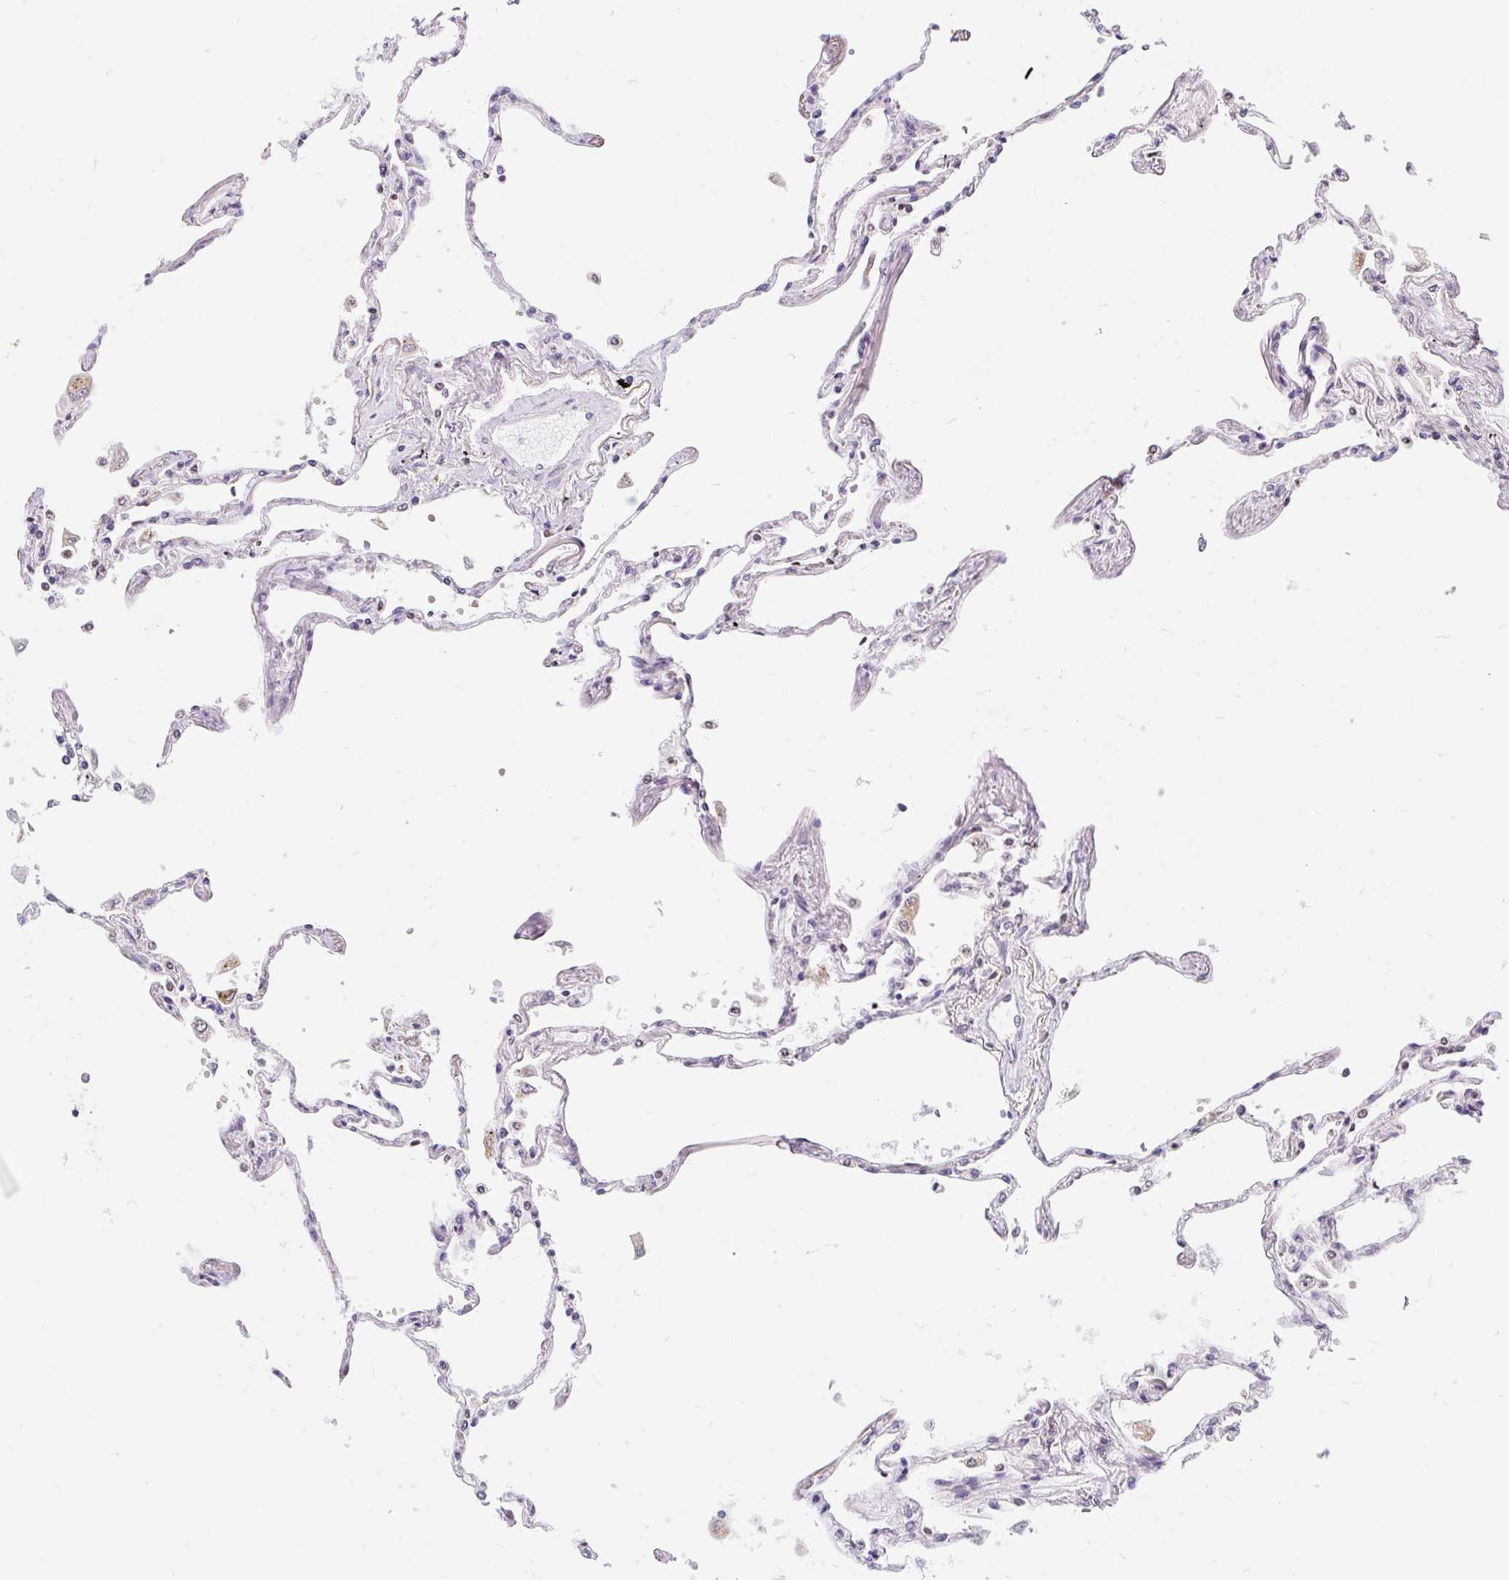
{"staining": {"intensity": "moderate", "quantity": "<25%", "location": "cytoplasmic/membranous"}, "tissue": "lung", "cell_type": "Alveolar cells", "image_type": "normal", "snomed": [{"axis": "morphology", "description": "Normal tissue, NOS"}, {"axis": "topography", "description": "Lung"}], "caption": "This image exhibits immunohistochemistry (IHC) staining of normal lung, with low moderate cytoplasmic/membranous expression in approximately <25% of alveolar cells.", "gene": "SRSF10", "patient": {"sex": "female", "age": 67}}